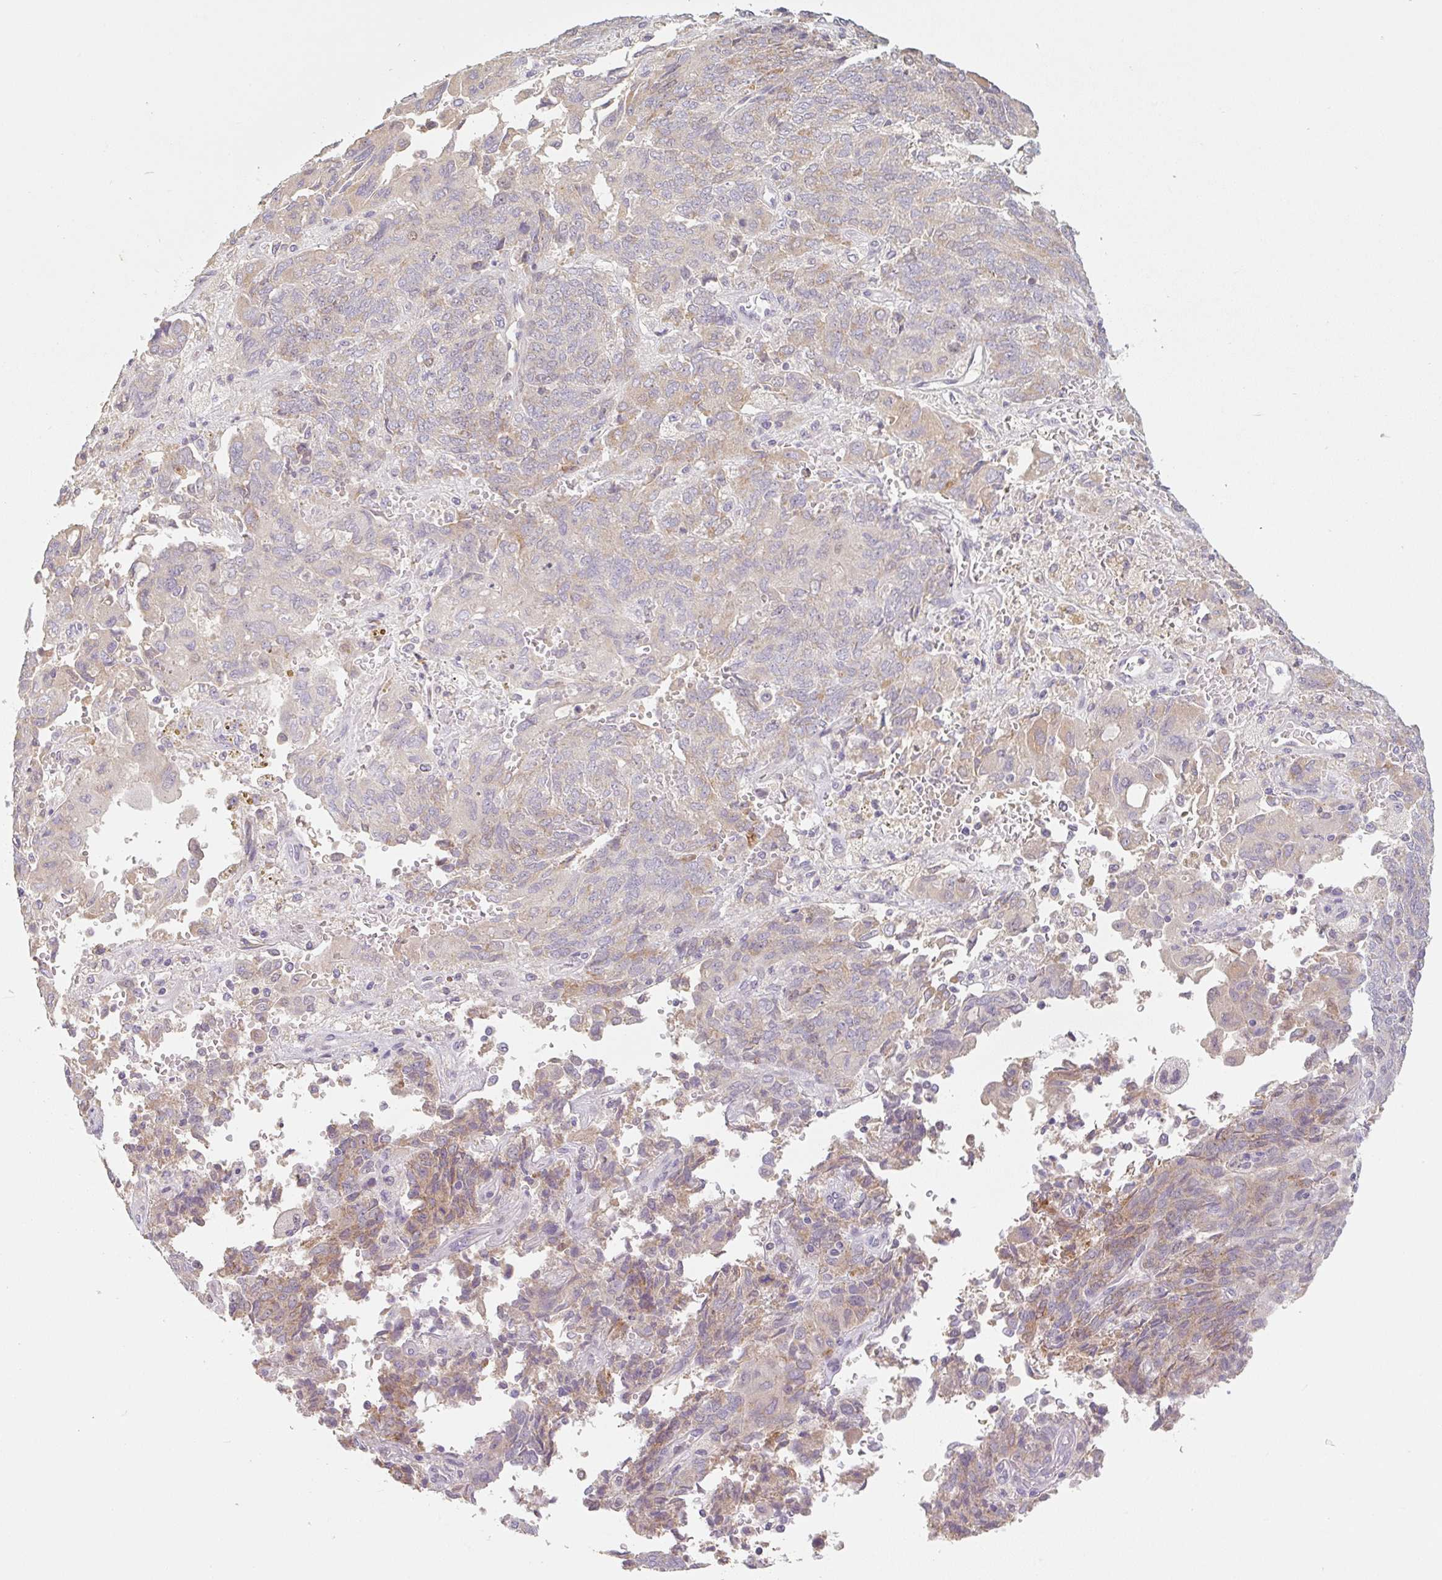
{"staining": {"intensity": "moderate", "quantity": "<25%", "location": "cytoplasmic/membranous,nuclear"}, "tissue": "endometrial cancer", "cell_type": "Tumor cells", "image_type": "cancer", "snomed": [{"axis": "morphology", "description": "Adenocarcinoma, NOS"}, {"axis": "topography", "description": "Endometrium"}], "caption": "This micrograph shows IHC staining of endometrial cancer, with low moderate cytoplasmic/membranous and nuclear positivity in about <25% of tumor cells.", "gene": "MIA2", "patient": {"sex": "female", "age": 80}}